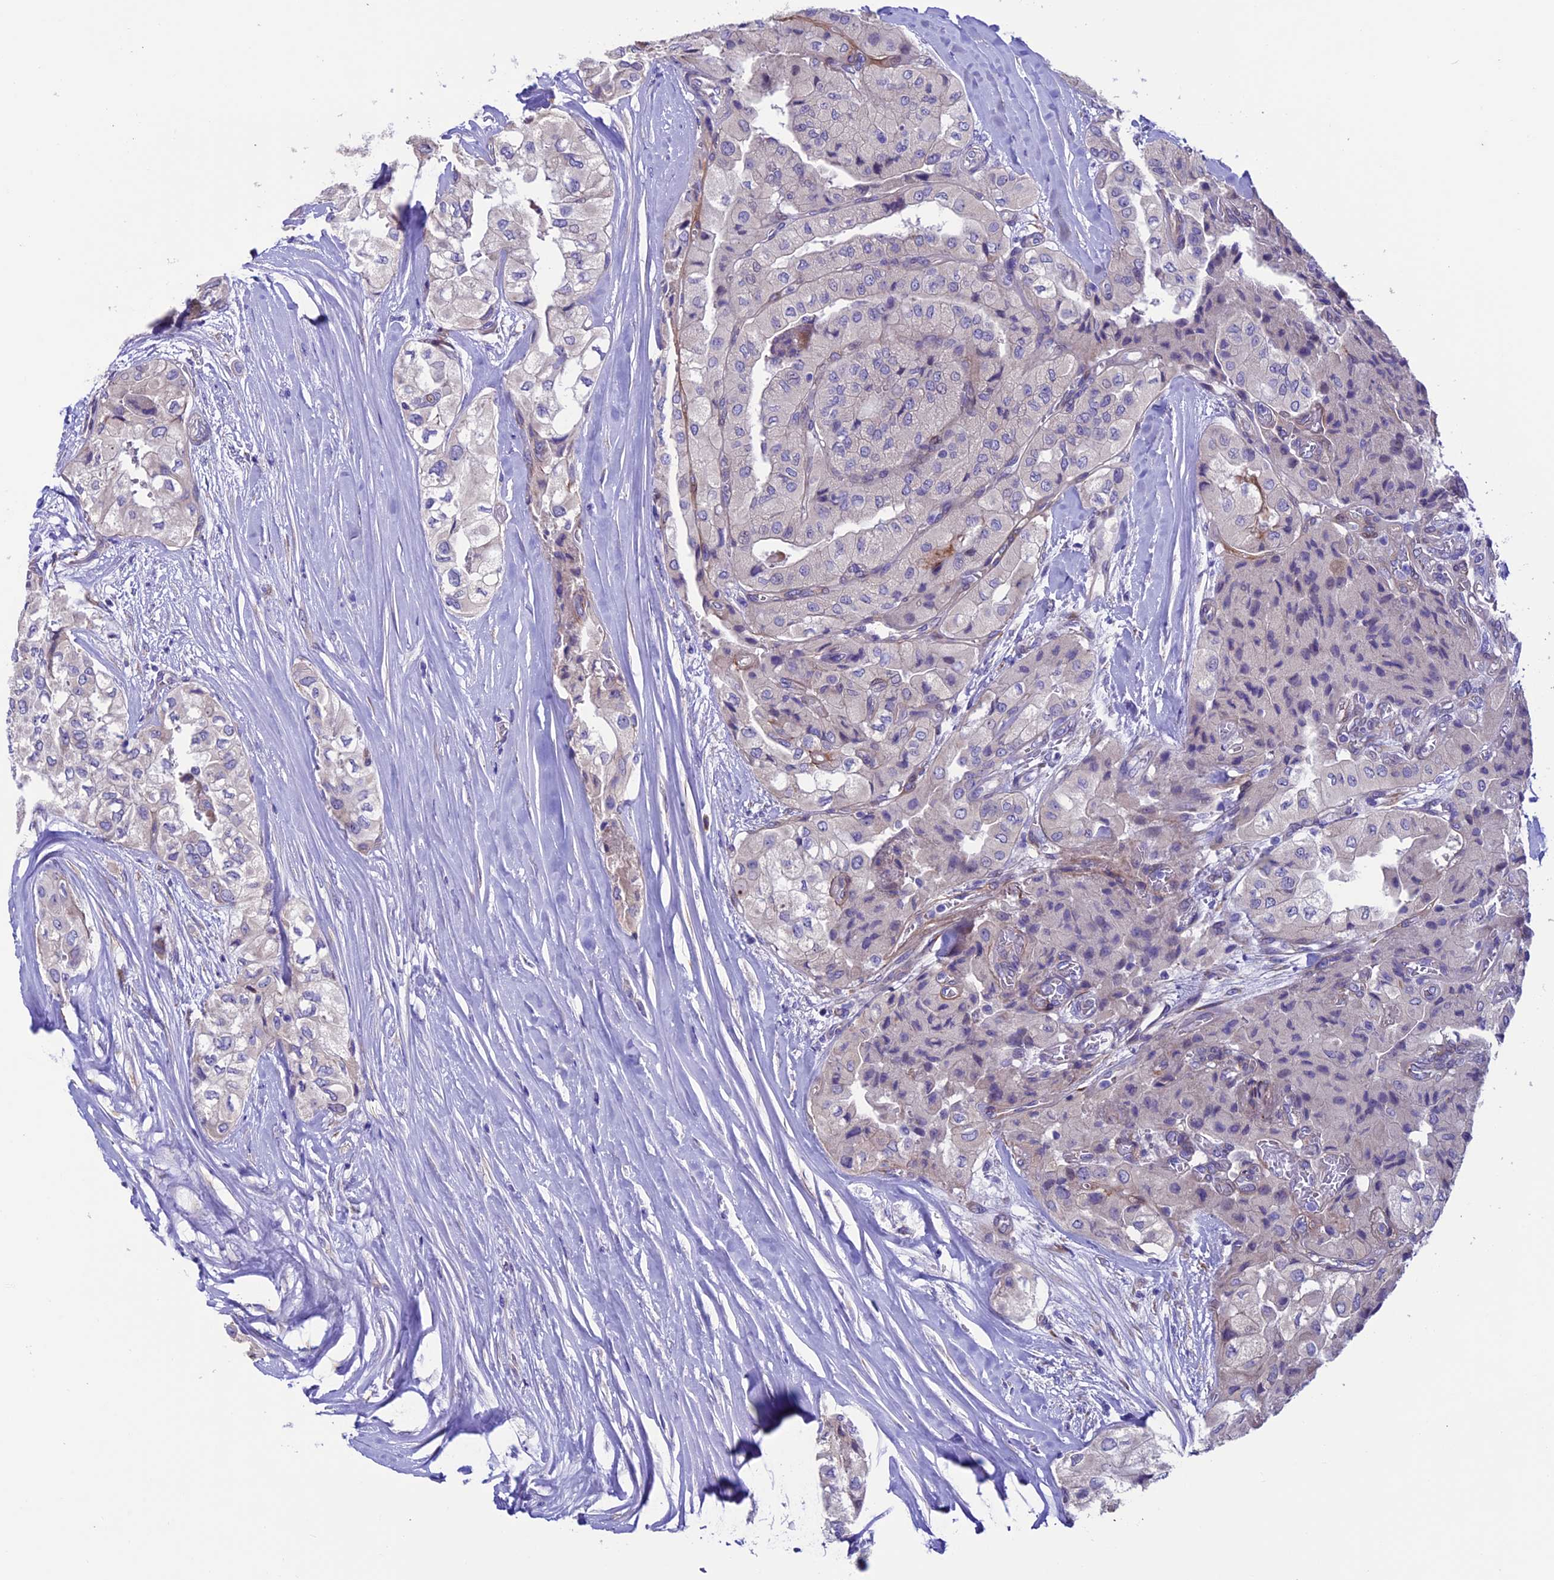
{"staining": {"intensity": "negative", "quantity": "none", "location": "none"}, "tissue": "thyroid cancer", "cell_type": "Tumor cells", "image_type": "cancer", "snomed": [{"axis": "morphology", "description": "Papillary adenocarcinoma, NOS"}, {"axis": "topography", "description": "Thyroid gland"}], "caption": "Histopathology image shows no significant protein positivity in tumor cells of thyroid cancer (papillary adenocarcinoma). The staining is performed using DAB (3,3'-diaminobenzidine) brown chromogen with nuclei counter-stained in using hematoxylin.", "gene": "TMEM171", "patient": {"sex": "female", "age": 59}}